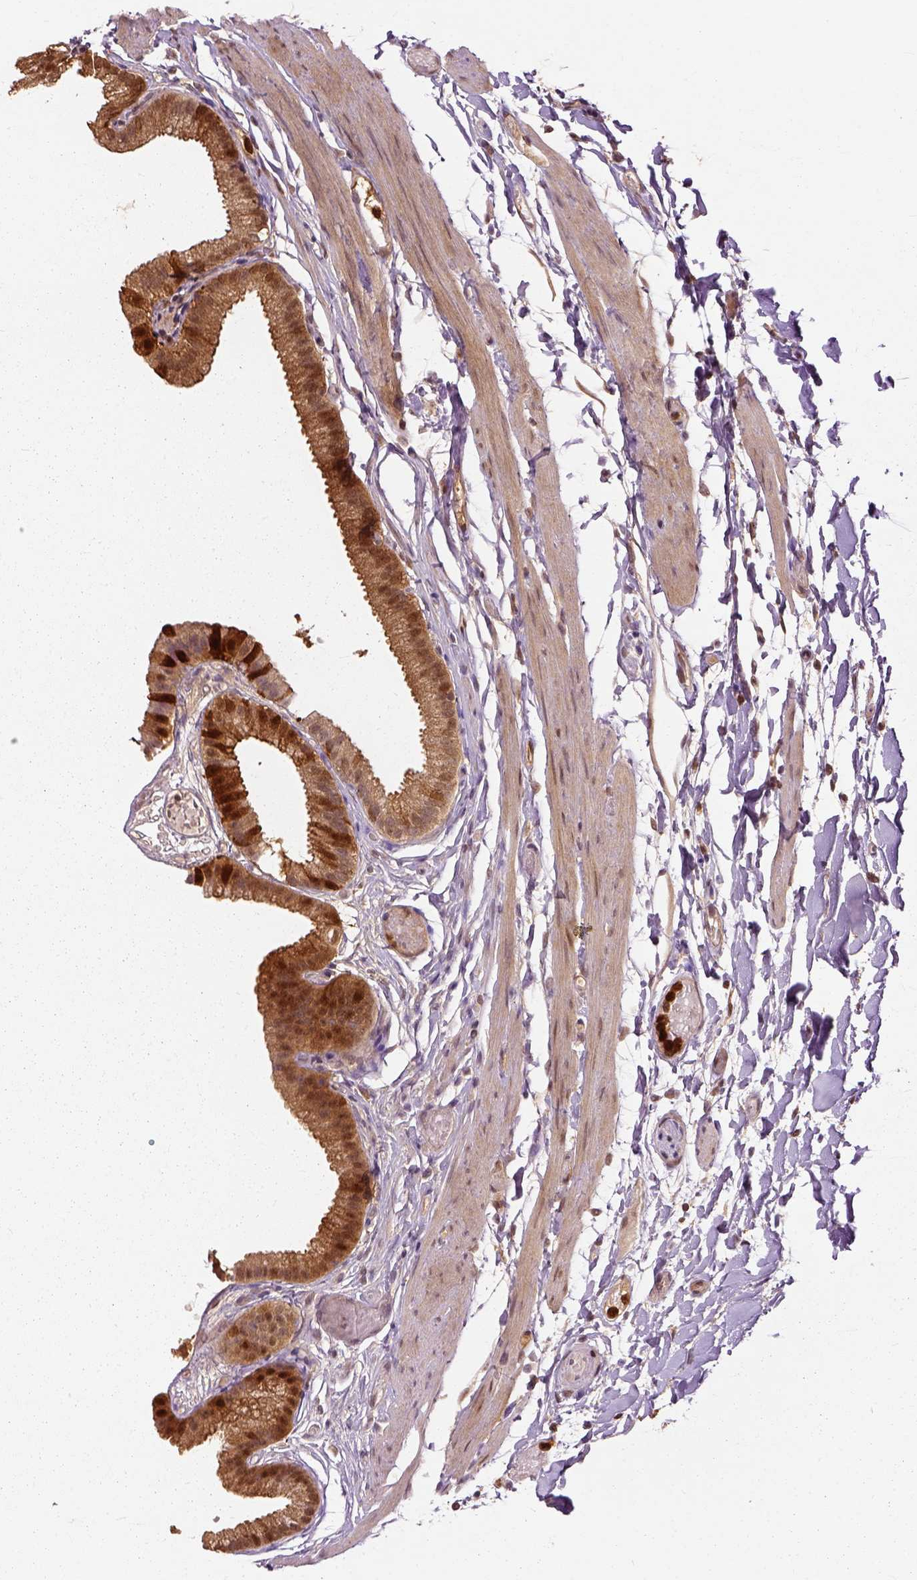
{"staining": {"intensity": "strong", "quantity": ">75%", "location": "cytoplasmic/membranous"}, "tissue": "gallbladder", "cell_type": "Glandular cells", "image_type": "normal", "snomed": [{"axis": "morphology", "description": "Normal tissue, NOS"}, {"axis": "topography", "description": "Gallbladder"}], "caption": "Protein expression analysis of unremarkable human gallbladder reveals strong cytoplasmic/membranous positivity in approximately >75% of glandular cells.", "gene": "GPI", "patient": {"sex": "female", "age": 45}}